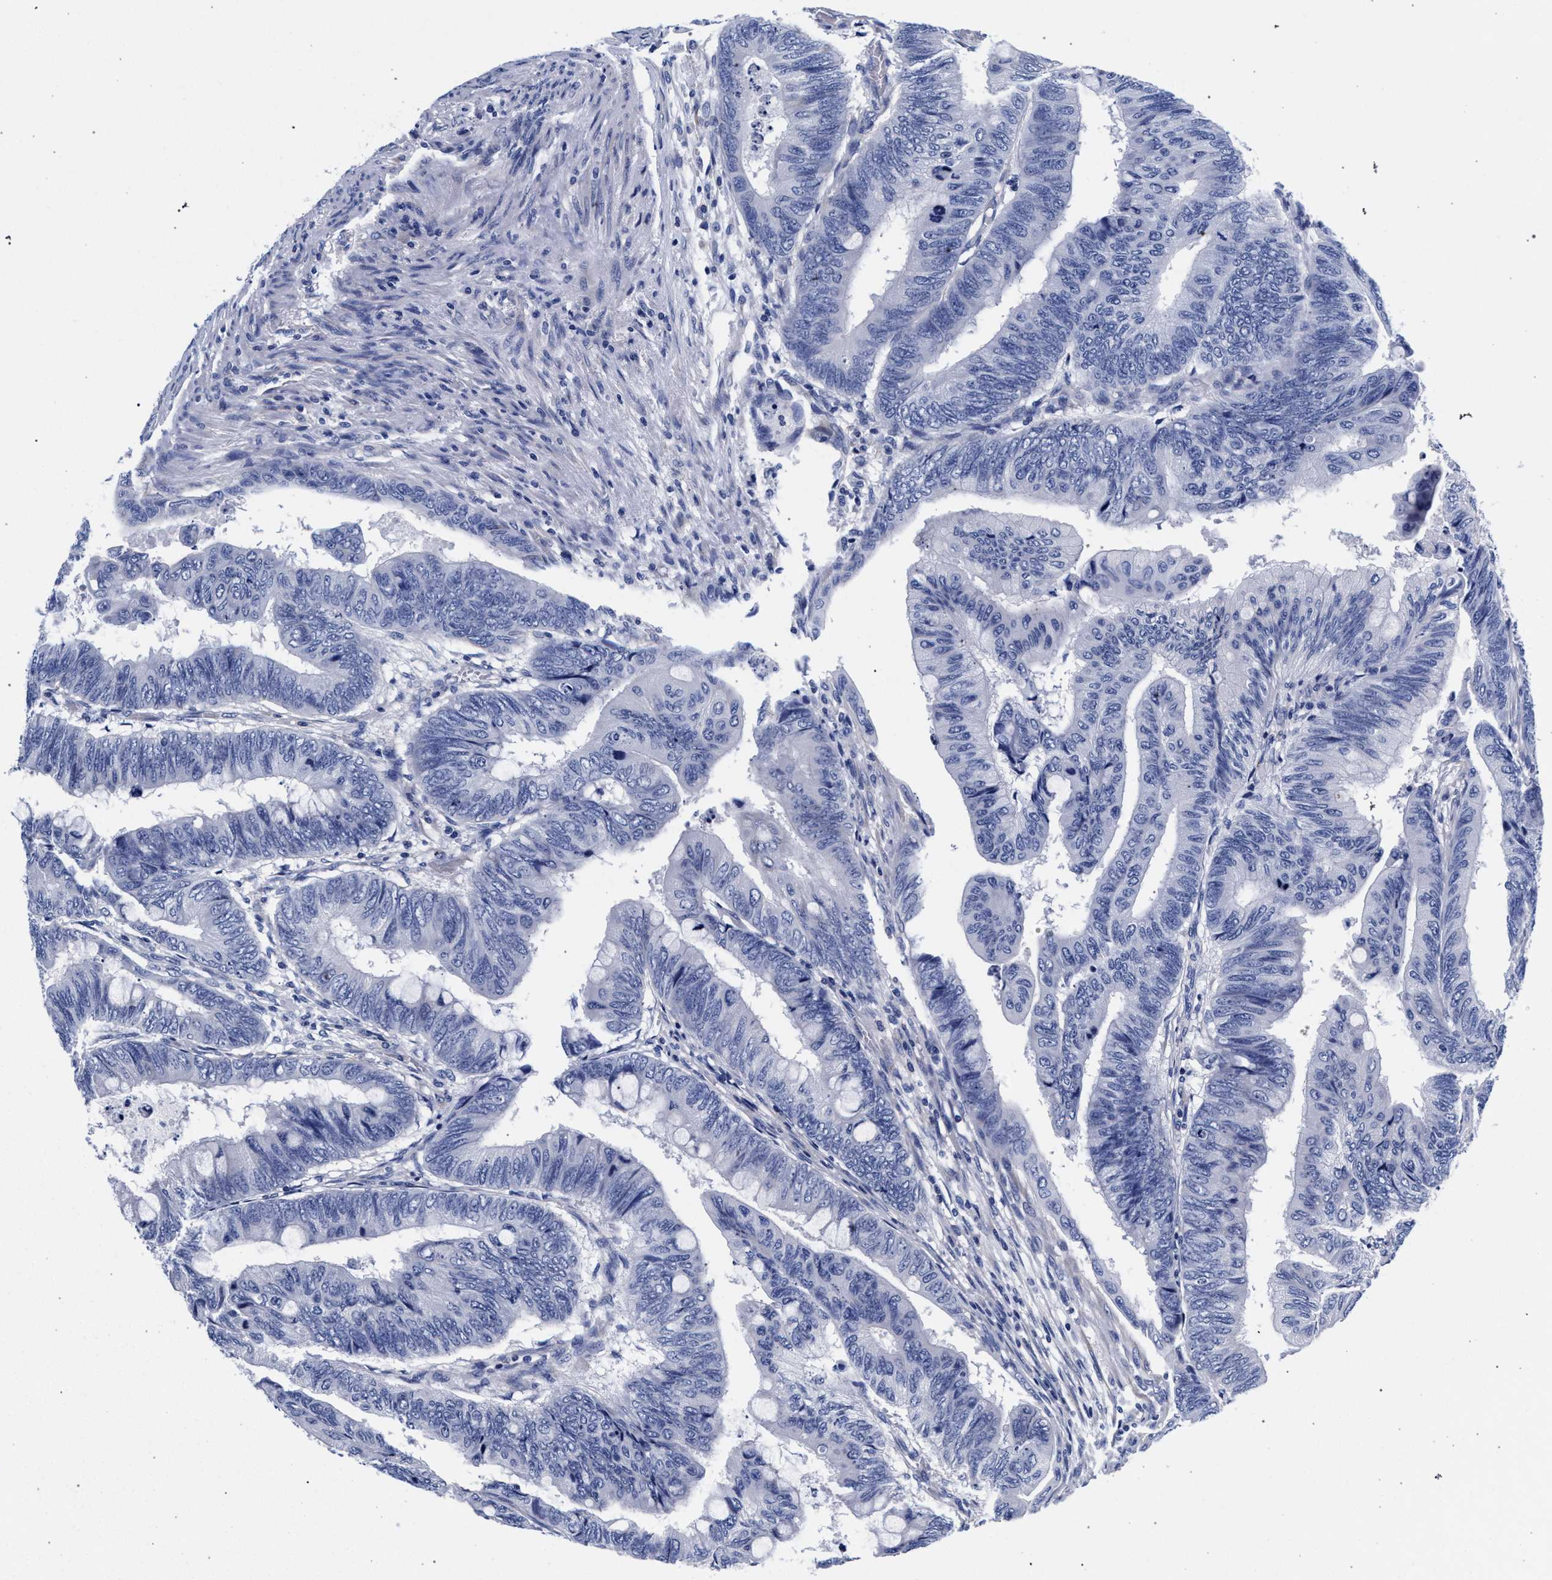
{"staining": {"intensity": "negative", "quantity": "none", "location": "none"}, "tissue": "colorectal cancer", "cell_type": "Tumor cells", "image_type": "cancer", "snomed": [{"axis": "morphology", "description": "Normal tissue, NOS"}, {"axis": "morphology", "description": "Adenocarcinoma, NOS"}, {"axis": "topography", "description": "Rectum"}, {"axis": "topography", "description": "Peripheral nerve tissue"}], "caption": "A high-resolution photomicrograph shows immunohistochemistry (IHC) staining of colorectal cancer (adenocarcinoma), which displays no significant positivity in tumor cells.", "gene": "AKAP4", "patient": {"sex": "male", "age": 92}}